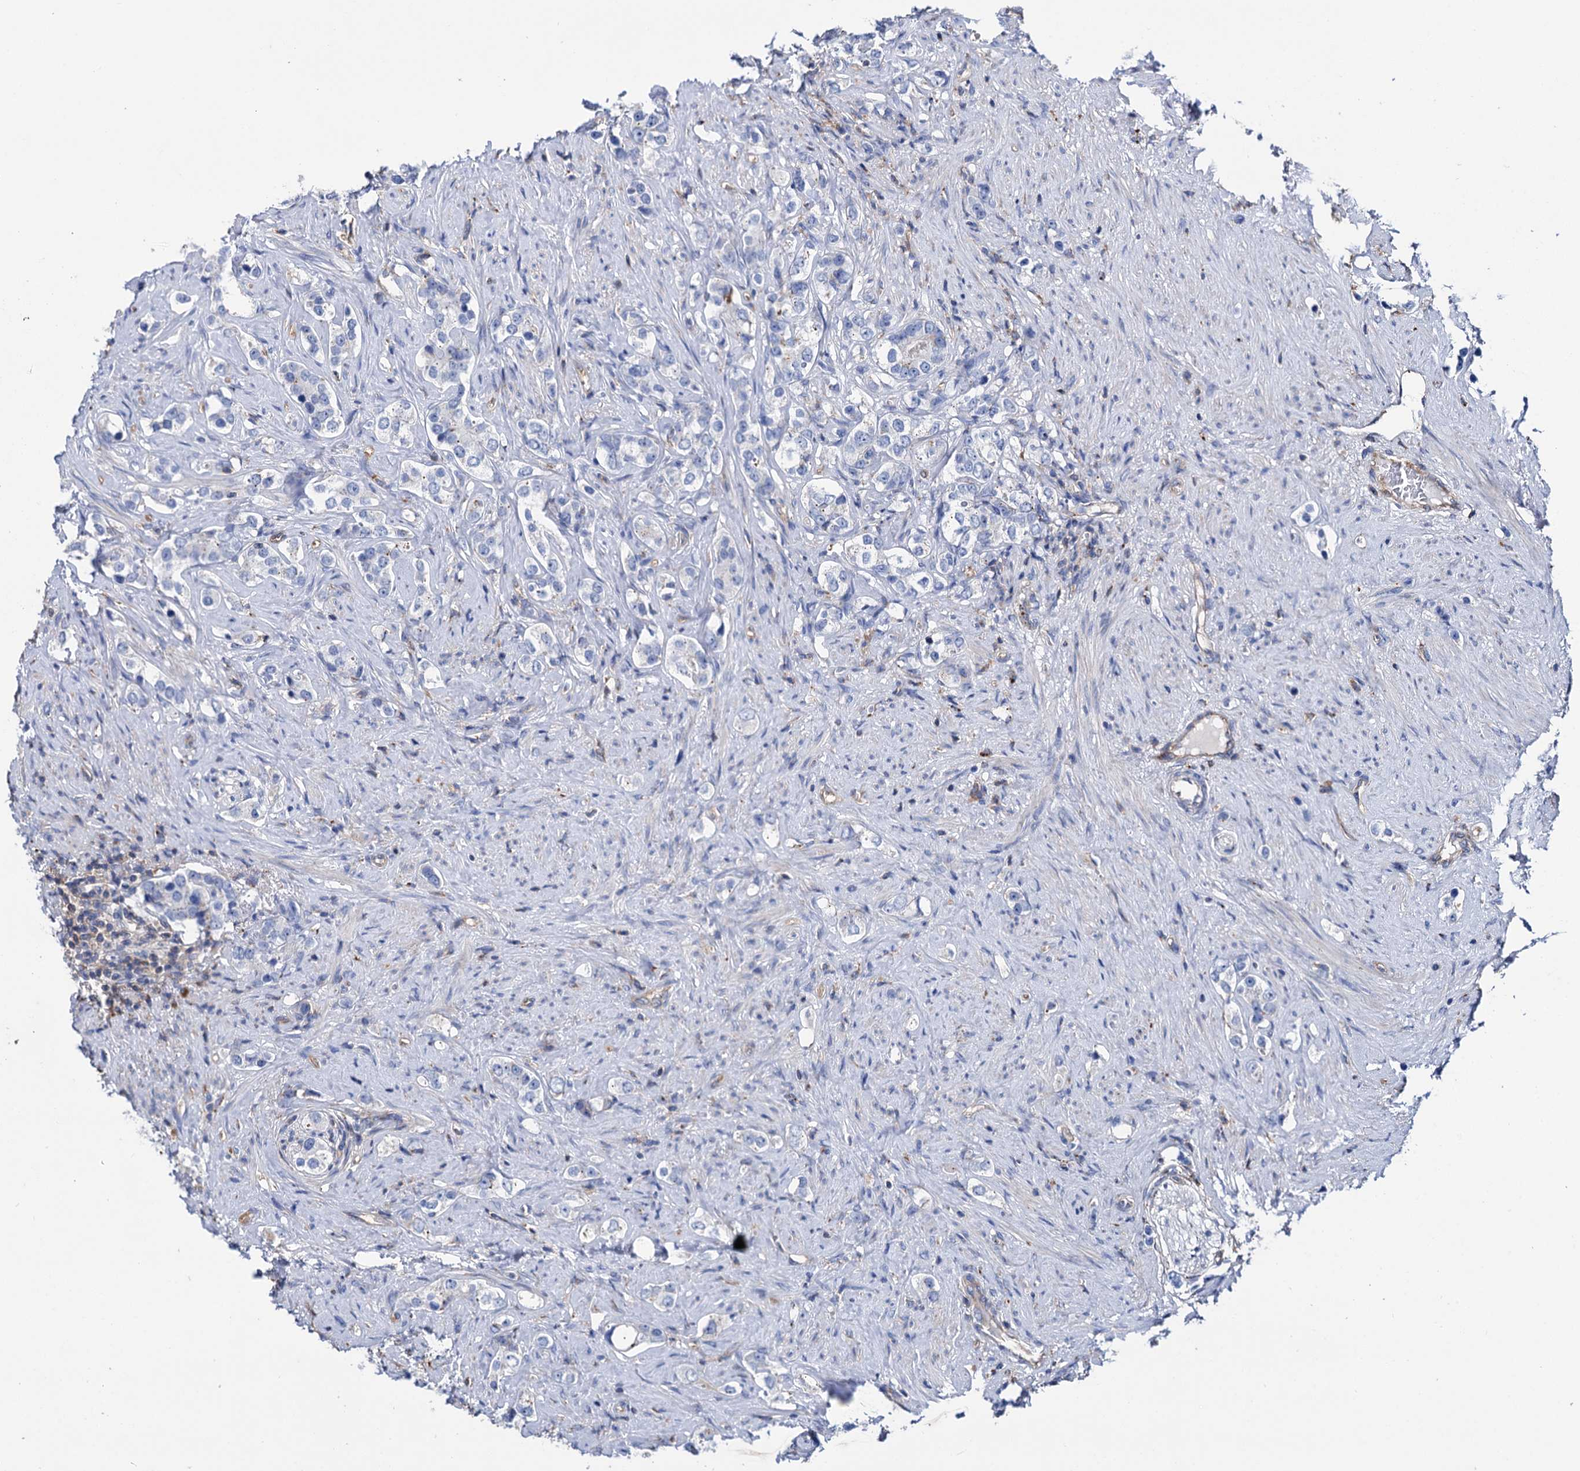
{"staining": {"intensity": "negative", "quantity": "none", "location": "none"}, "tissue": "prostate cancer", "cell_type": "Tumor cells", "image_type": "cancer", "snomed": [{"axis": "morphology", "description": "Adenocarcinoma, High grade"}, {"axis": "topography", "description": "Prostate"}], "caption": "Prostate high-grade adenocarcinoma was stained to show a protein in brown. There is no significant positivity in tumor cells. The staining is performed using DAB (3,3'-diaminobenzidine) brown chromogen with nuclei counter-stained in using hematoxylin.", "gene": "SCPEP1", "patient": {"sex": "male", "age": 63}}